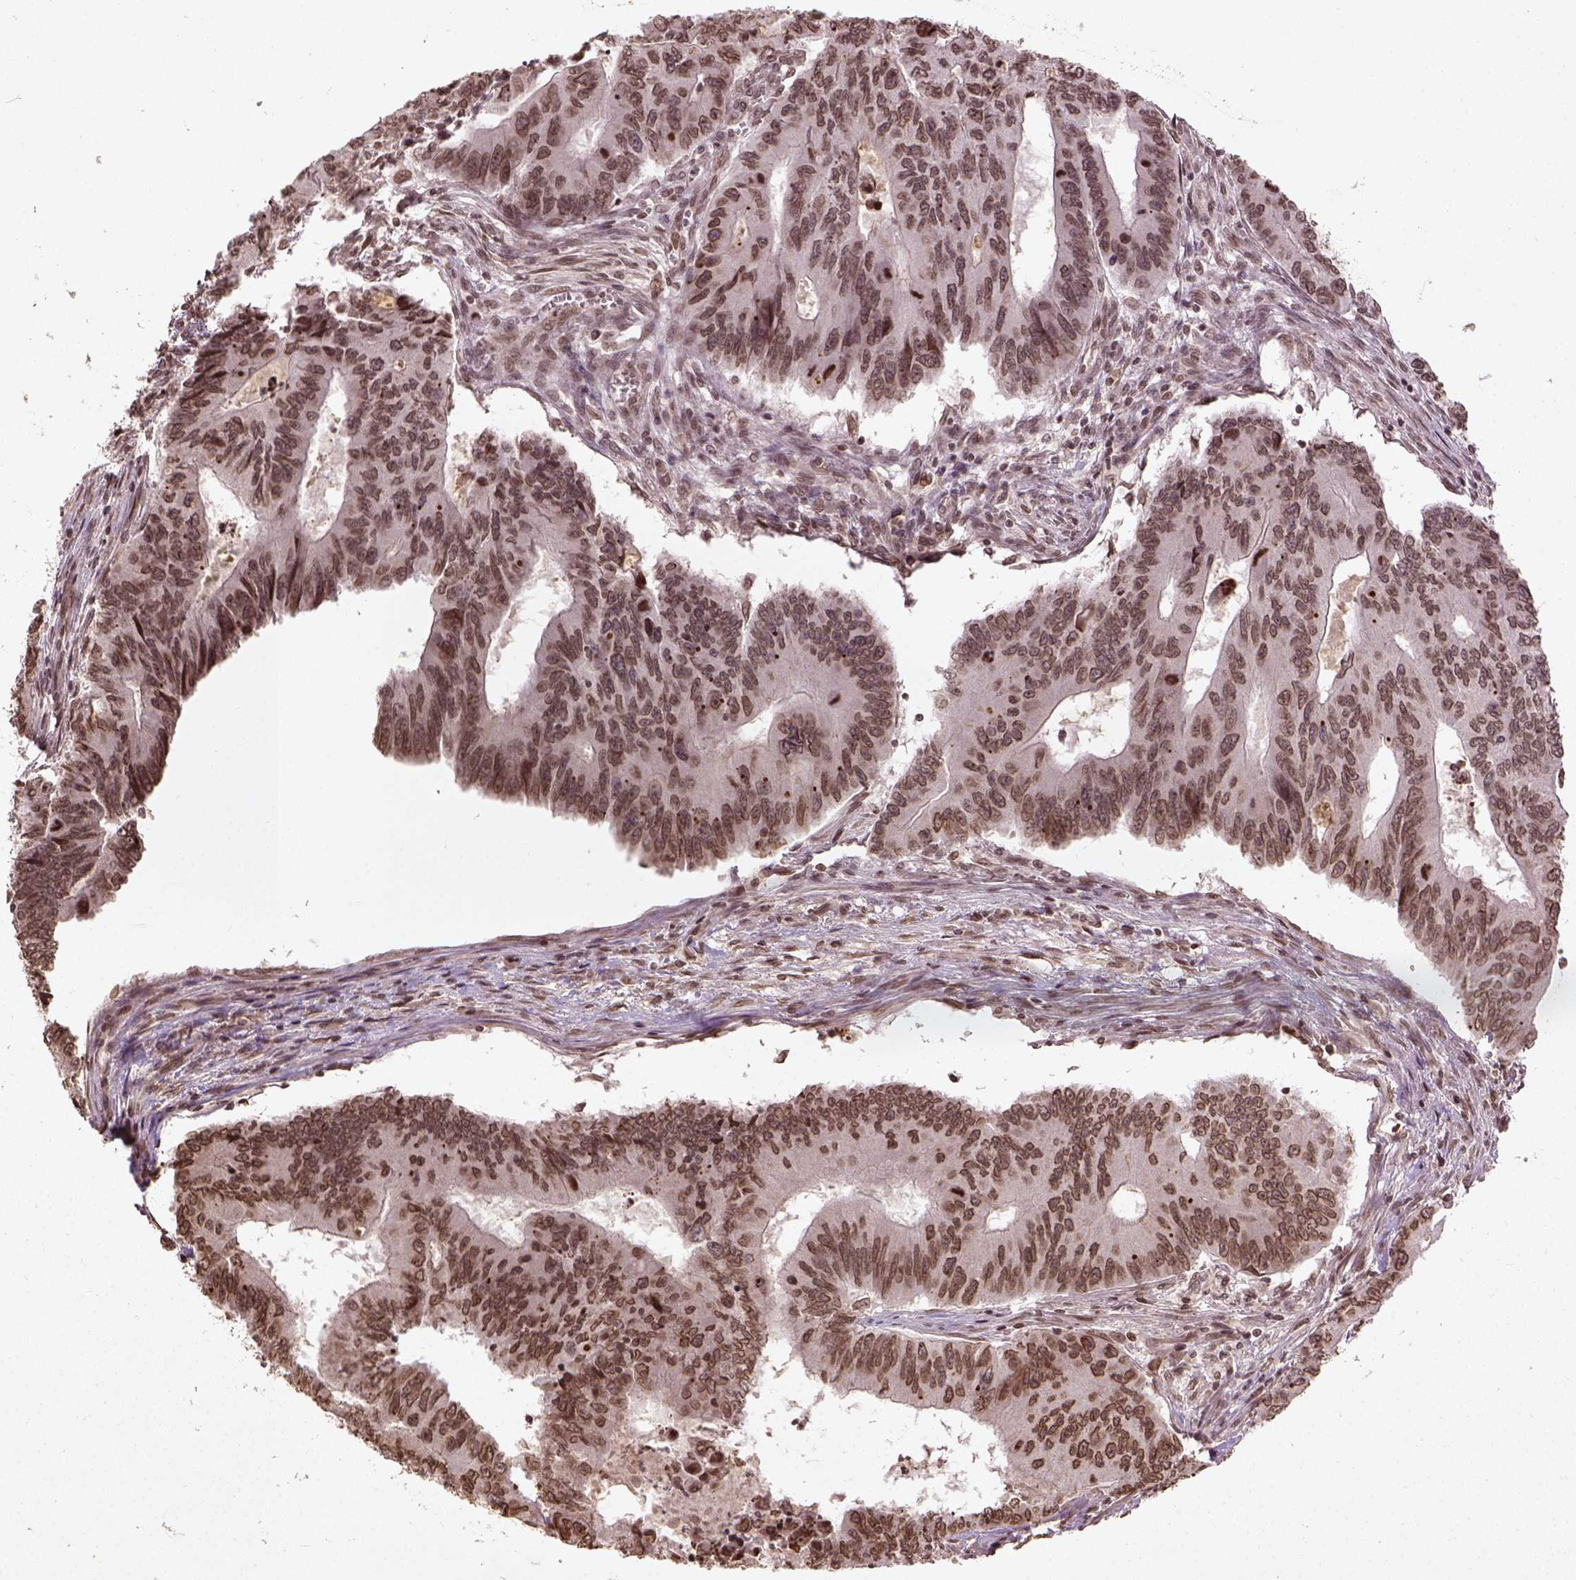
{"staining": {"intensity": "moderate", "quantity": ">75%", "location": "nuclear"}, "tissue": "colorectal cancer", "cell_type": "Tumor cells", "image_type": "cancer", "snomed": [{"axis": "morphology", "description": "Adenocarcinoma, NOS"}, {"axis": "topography", "description": "Colon"}], "caption": "Protein positivity by IHC exhibits moderate nuclear positivity in about >75% of tumor cells in adenocarcinoma (colorectal).", "gene": "BANF1", "patient": {"sex": "male", "age": 53}}